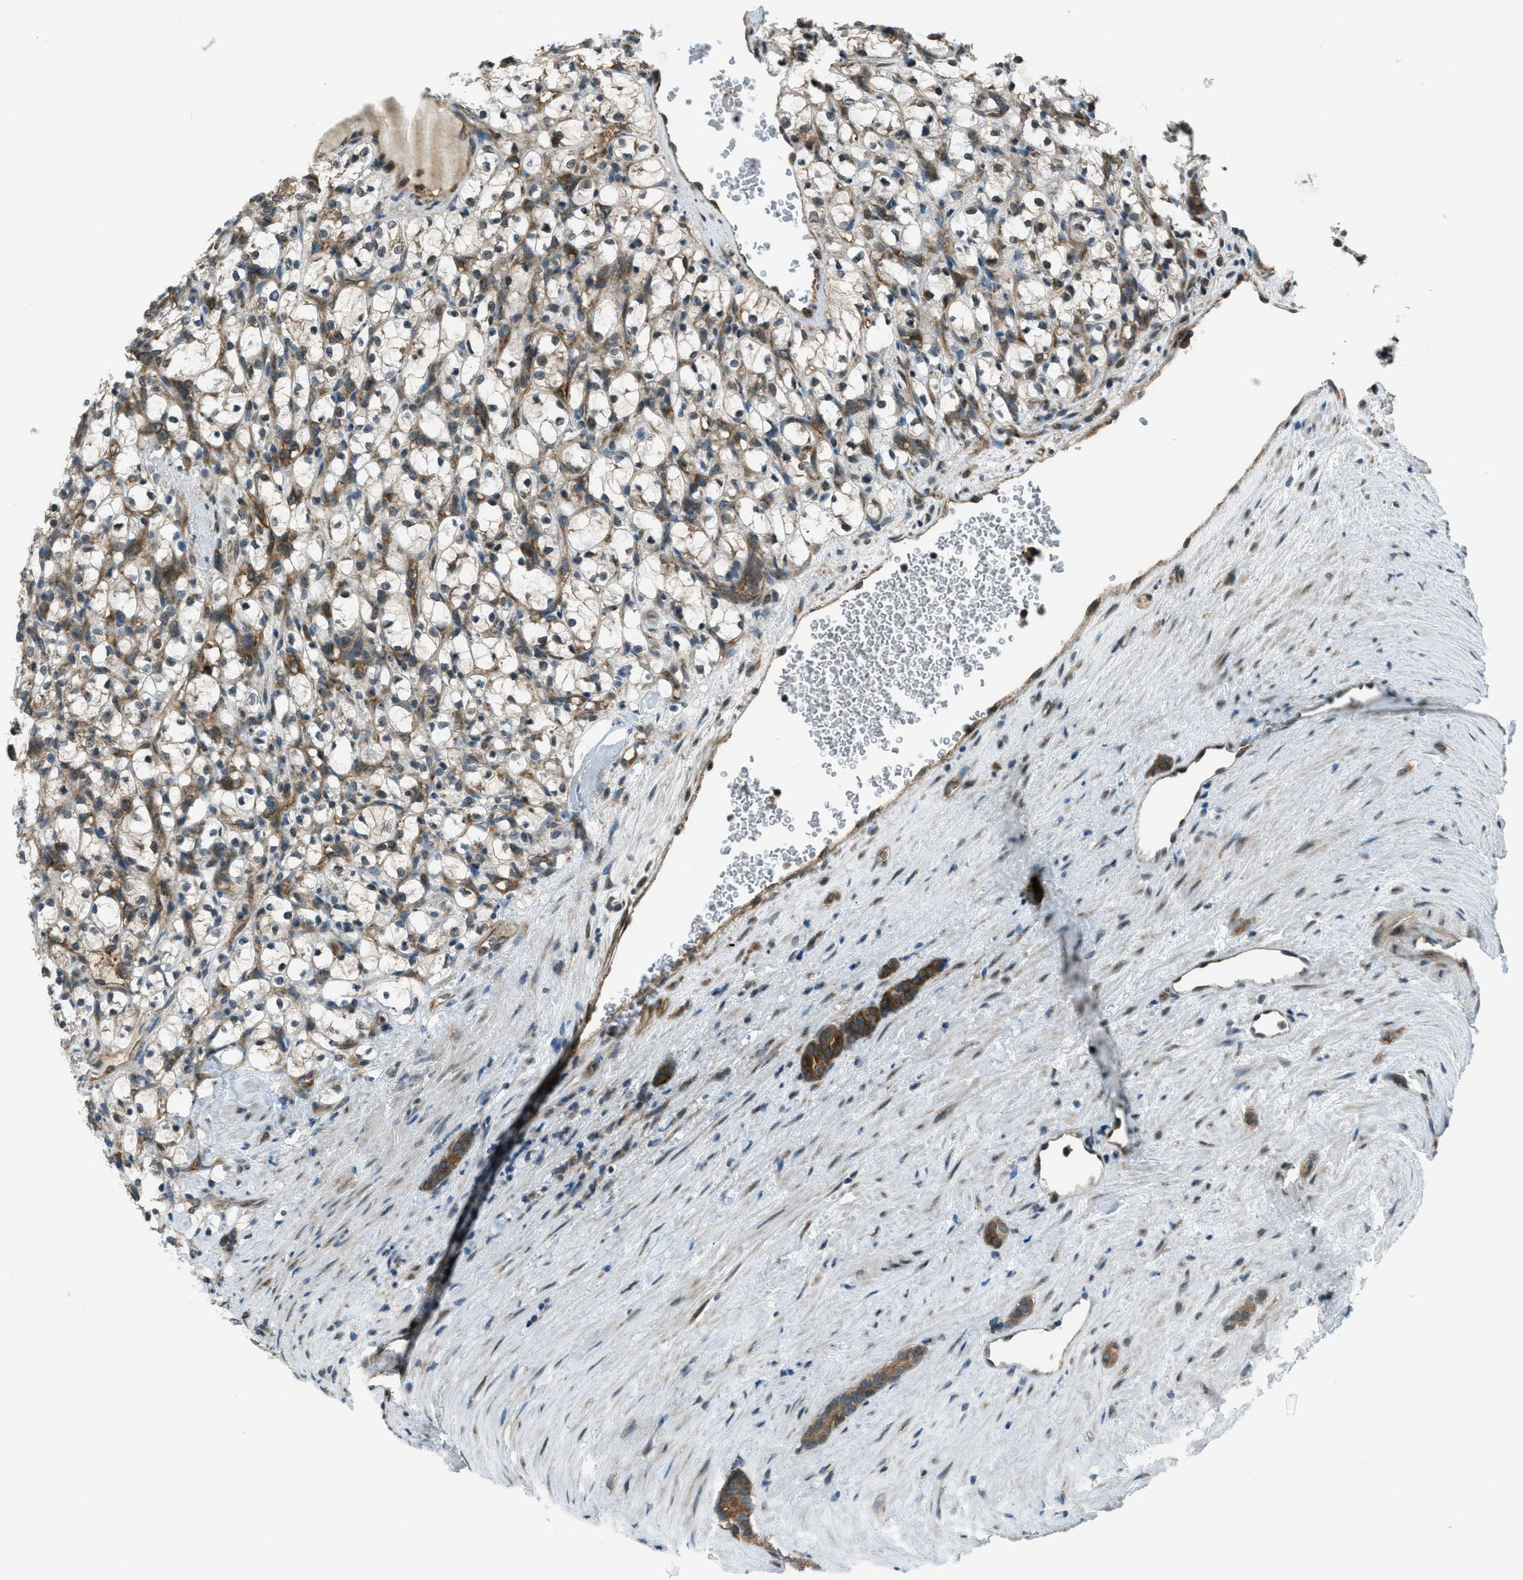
{"staining": {"intensity": "moderate", "quantity": "25%-75%", "location": "cytoplasmic/membranous"}, "tissue": "renal cancer", "cell_type": "Tumor cells", "image_type": "cancer", "snomed": [{"axis": "morphology", "description": "Adenocarcinoma, NOS"}, {"axis": "topography", "description": "Kidney"}], "caption": "The image reveals a brown stain indicating the presence of a protein in the cytoplasmic/membranous of tumor cells in renal adenocarcinoma. The protein of interest is stained brown, and the nuclei are stained in blue (DAB (3,3'-diaminobenzidine) IHC with brightfield microscopy, high magnification).", "gene": "ASAP2", "patient": {"sex": "female", "age": 69}}